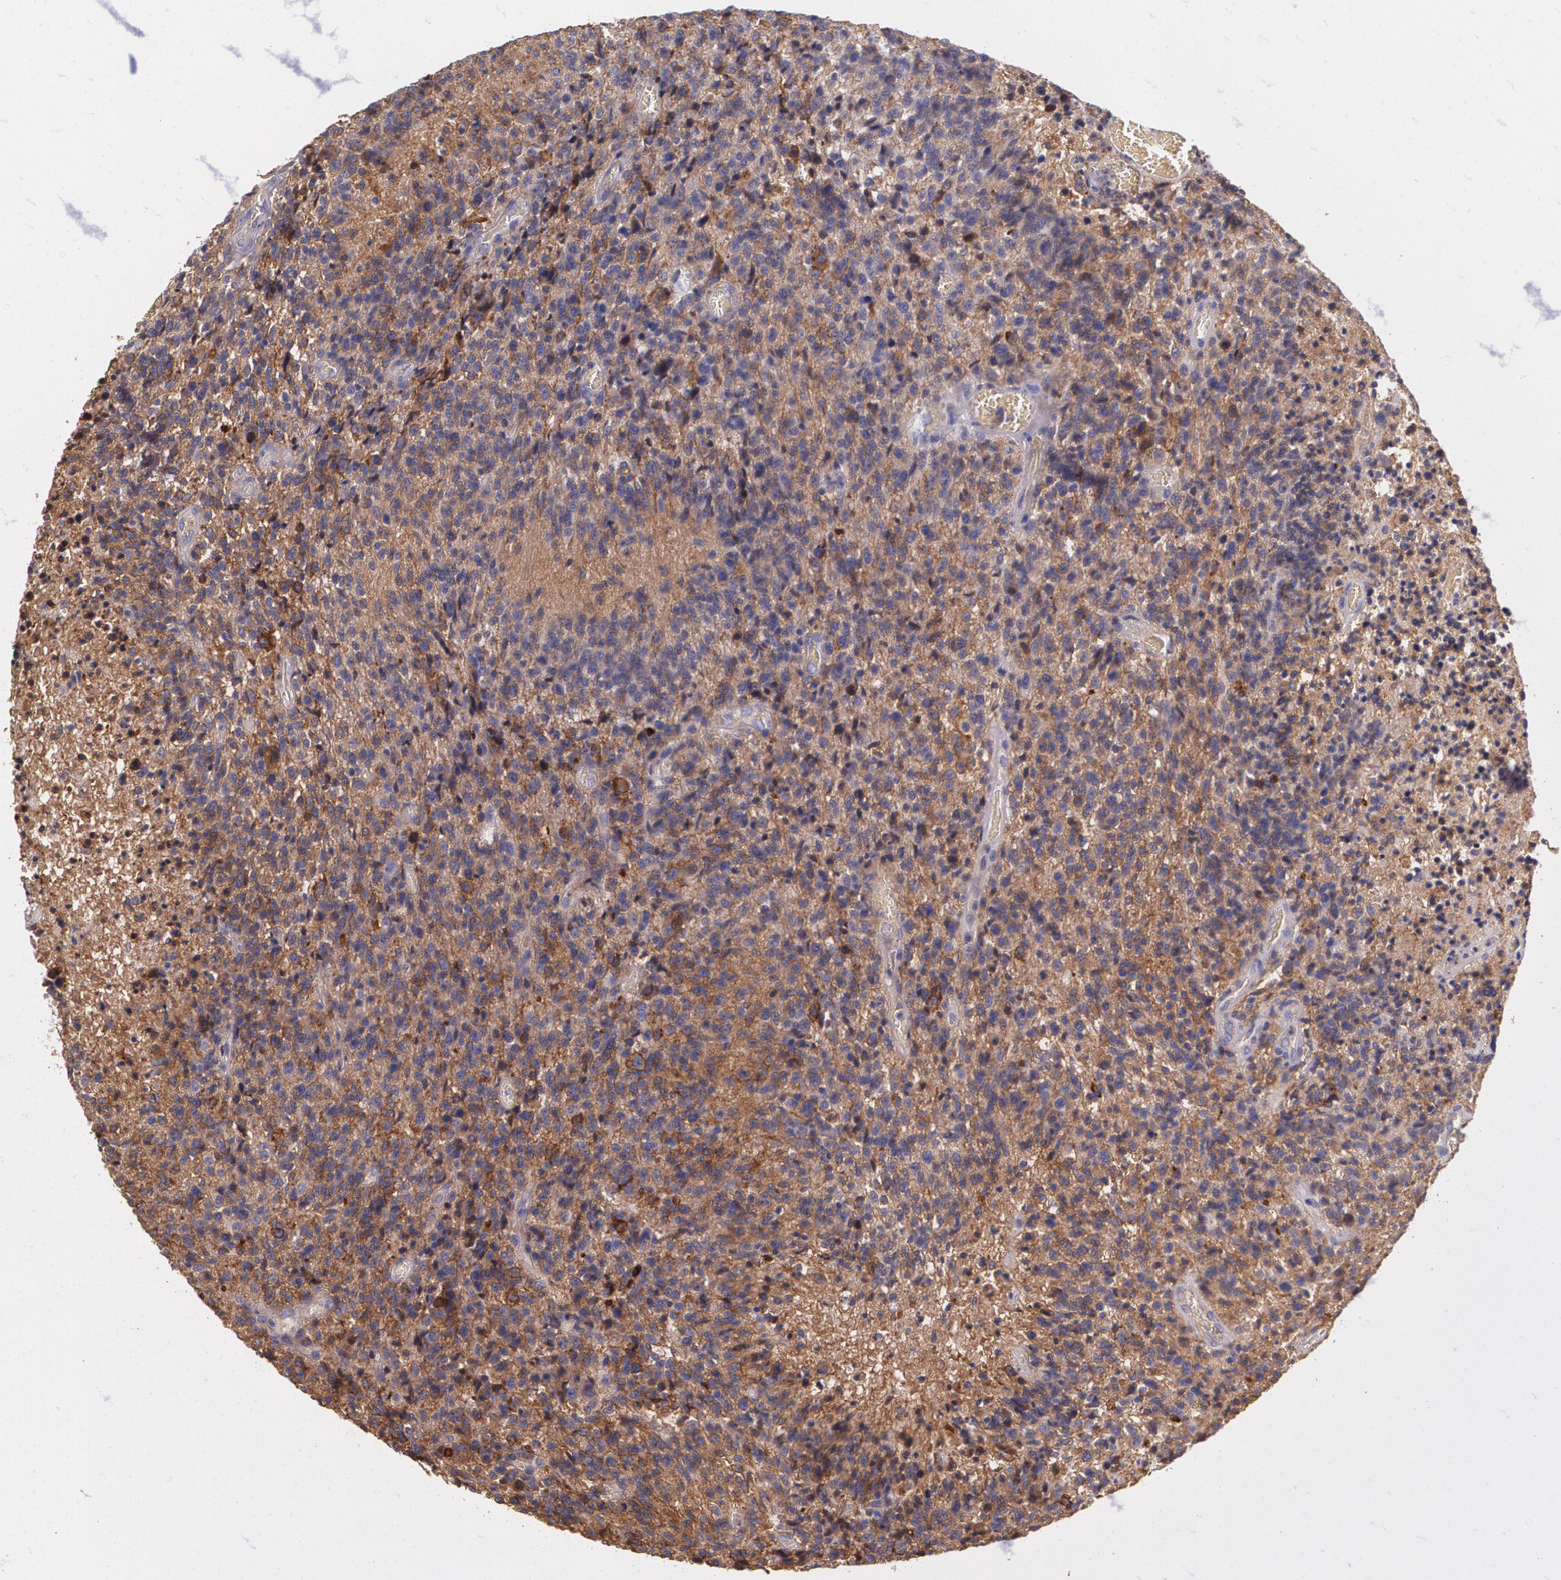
{"staining": {"intensity": "moderate", "quantity": "25%-75%", "location": "cytoplasmic/membranous"}, "tissue": "glioma", "cell_type": "Tumor cells", "image_type": "cancer", "snomed": [{"axis": "morphology", "description": "Glioma, malignant, High grade"}, {"axis": "topography", "description": "Brain"}], "caption": "Moderate cytoplasmic/membranous protein expression is seen in about 25%-75% of tumor cells in glioma.", "gene": "B2M", "patient": {"sex": "male", "age": 36}}